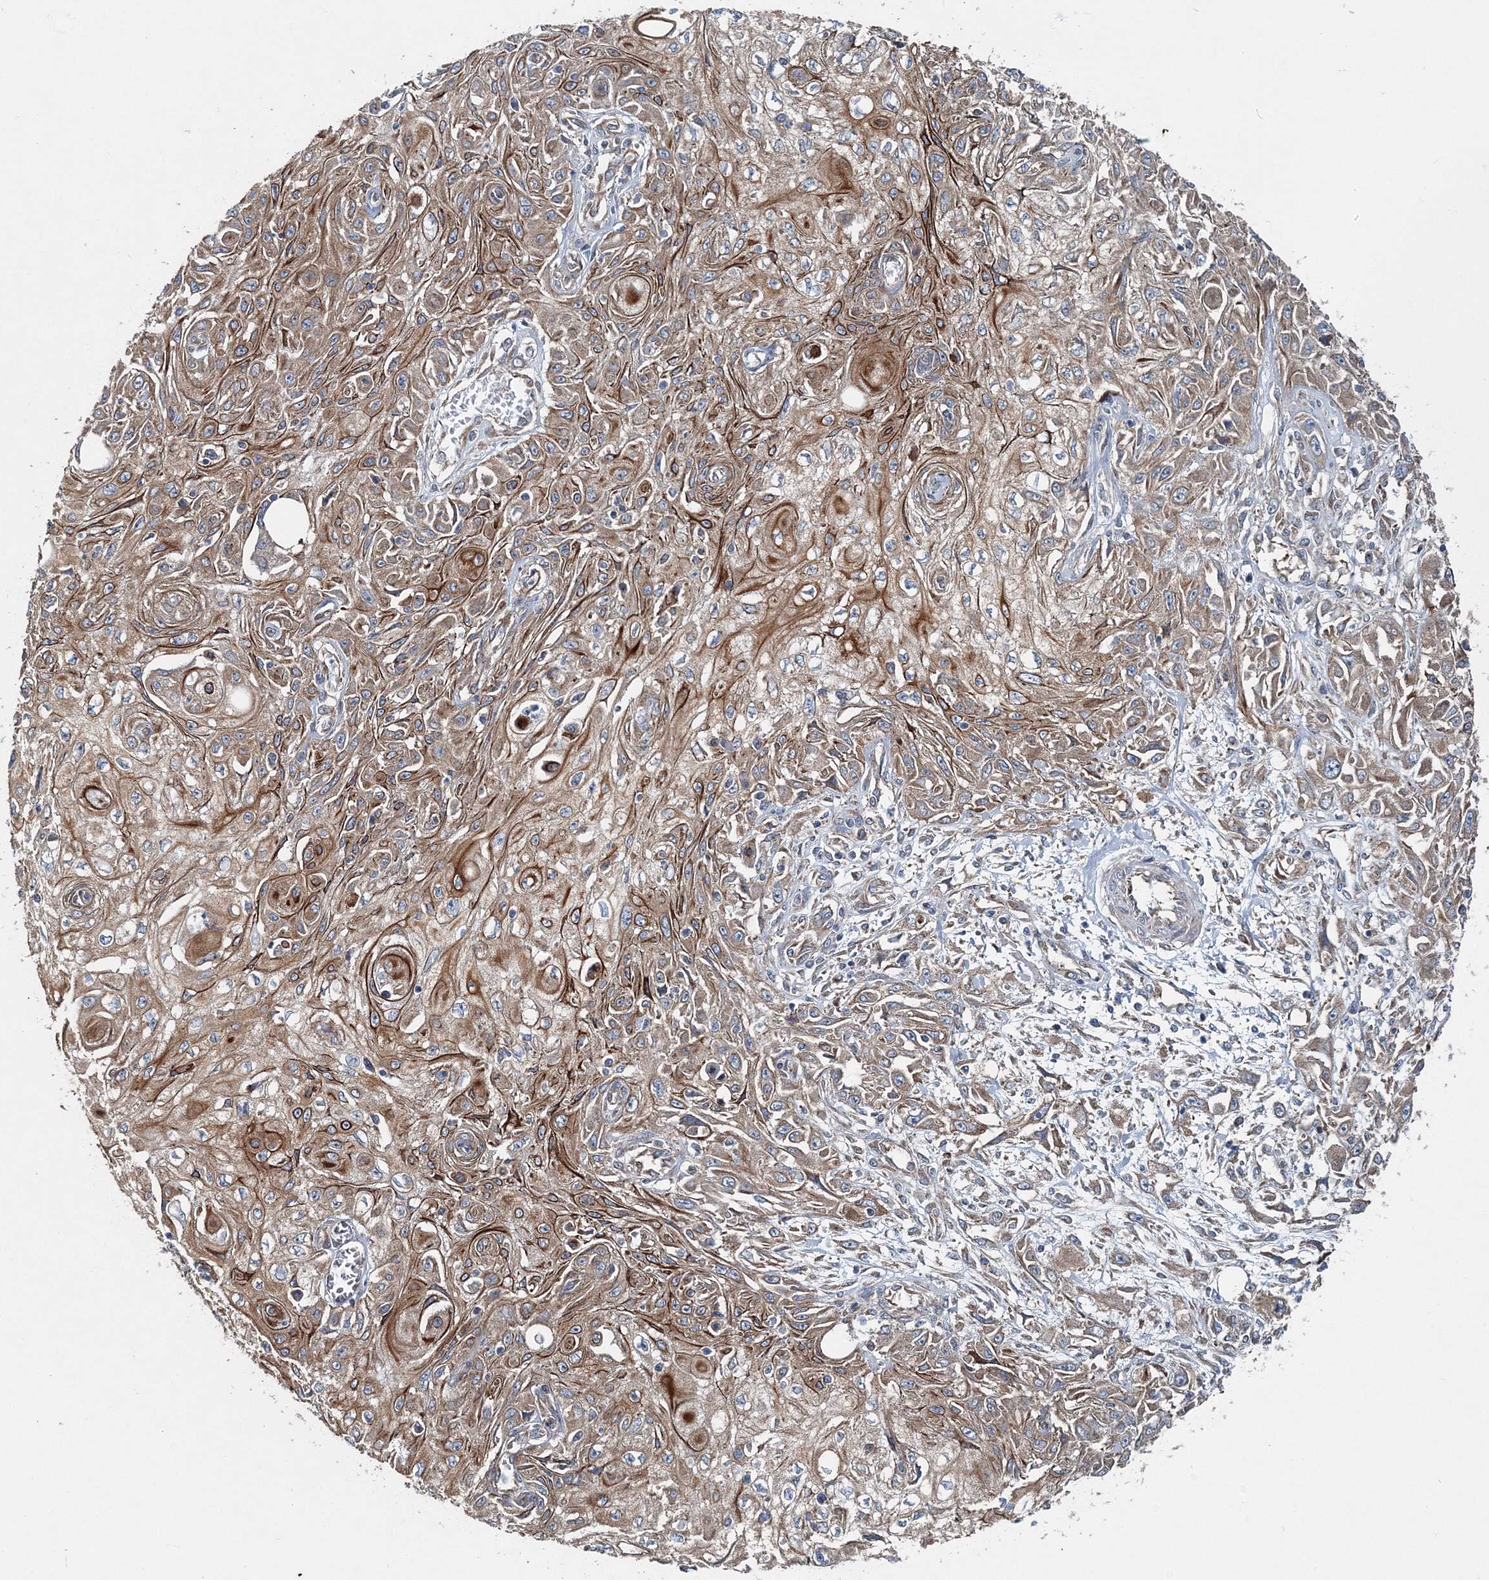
{"staining": {"intensity": "moderate", "quantity": ">75%", "location": "cytoplasmic/membranous"}, "tissue": "skin cancer", "cell_type": "Tumor cells", "image_type": "cancer", "snomed": [{"axis": "morphology", "description": "Squamous cell carcinoma, NOS"}, {"axis": "morphology", "description": "Squamous cell carcinoma, metastatic, NOS"}, {"axis": "topography", "description": "Skin"}, {"axis": "topography", "description": "Lymph node"}], "caption": "Moderate cytoplasmic/membranous protein expression is appreciated in about >75% of tumor cells in squamous cell carcinoma (skin). (DAB (3,3'-diaminobenzidine) IHC with brightfield microscopy, high magnification).", "gene": "MPHOSPH9", "patient": {"sex": "male", "age": 75}}